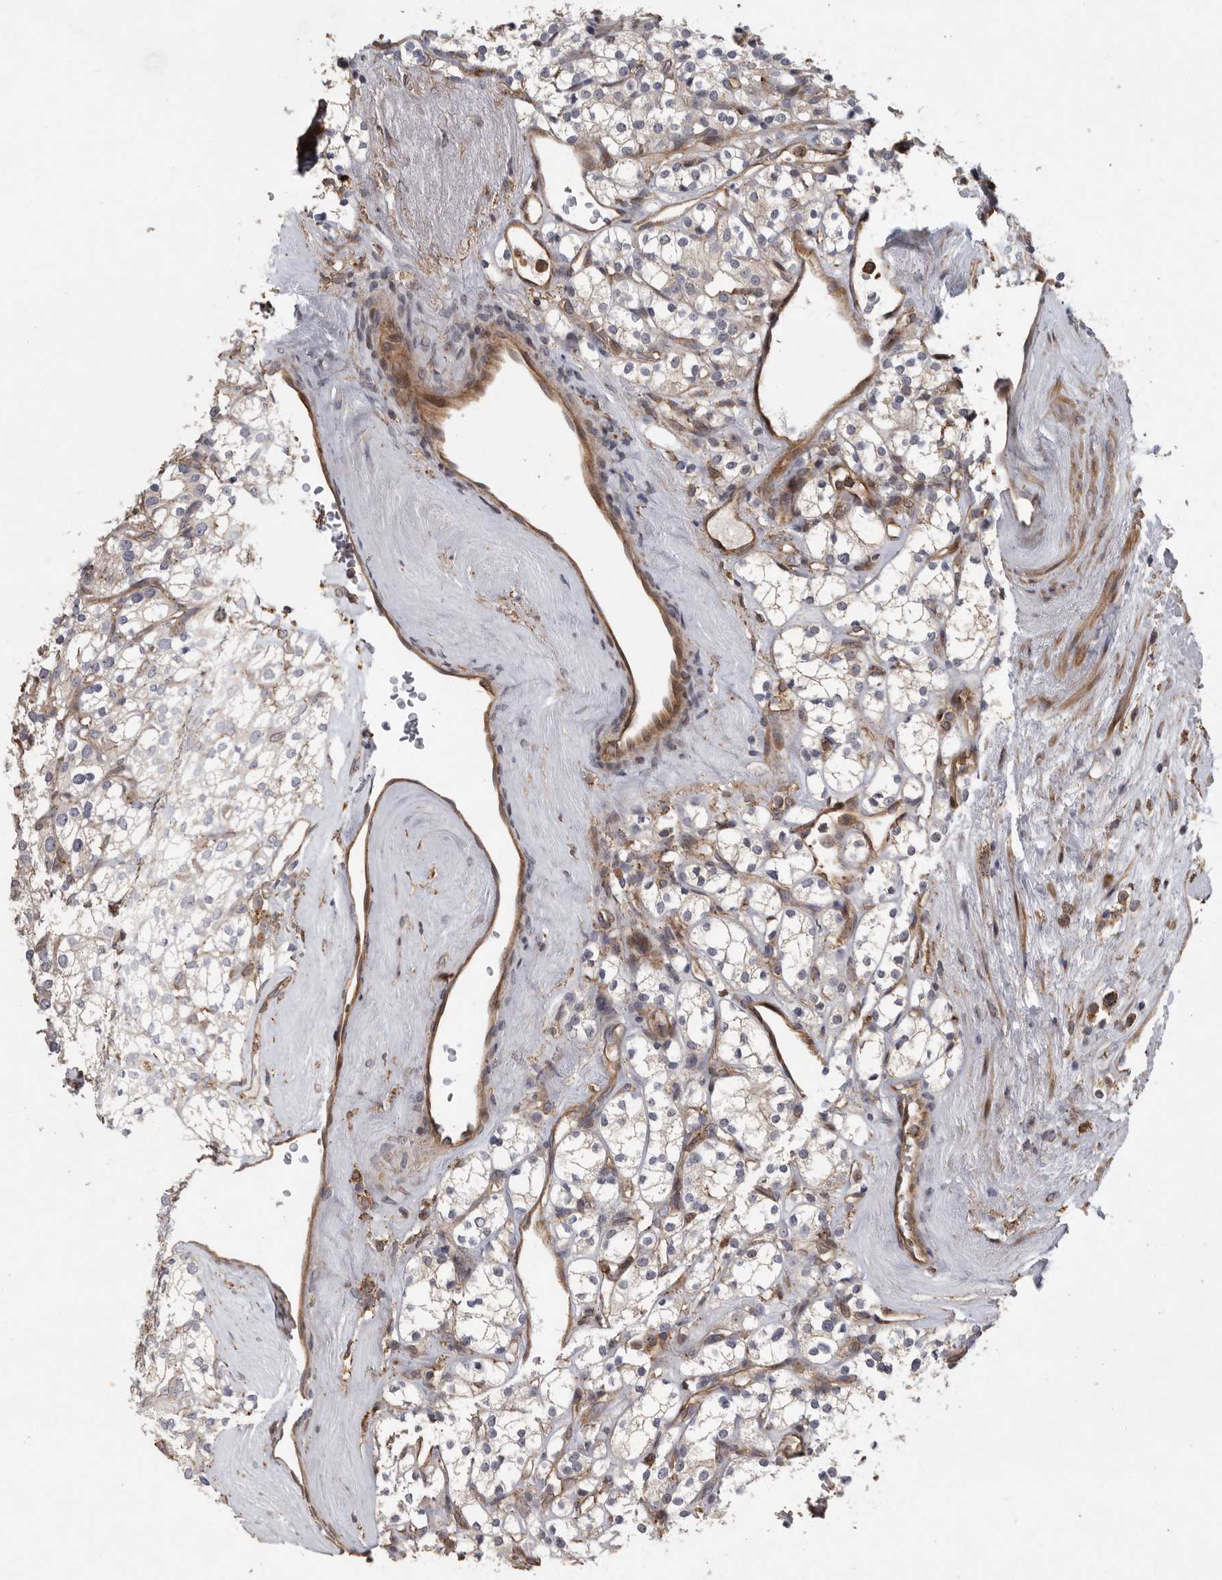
{"staining": {"intensity": "weak", "quantity": "<25%", "location": "cytoplasmic/membranous"}, "tissue": "renal cancer", "cell_type": "Tumor cells", "image_type": "cancer", "snomed": [{"axis": "morphology", "description": "Adenocarcinoma, NOS"}, {"axis": "topography", "description": "Kidney"}], "caption": "High magnification brightfield microscopy of renal adenocarcinoma stained with DAB (3,3'-diaminobenzidine) (brown) and counterstained with hematoxylin (blue): tumor cells show no significant staining.", "gene": "MPDZ", "patient": {"sex": "male", "age": 77}}